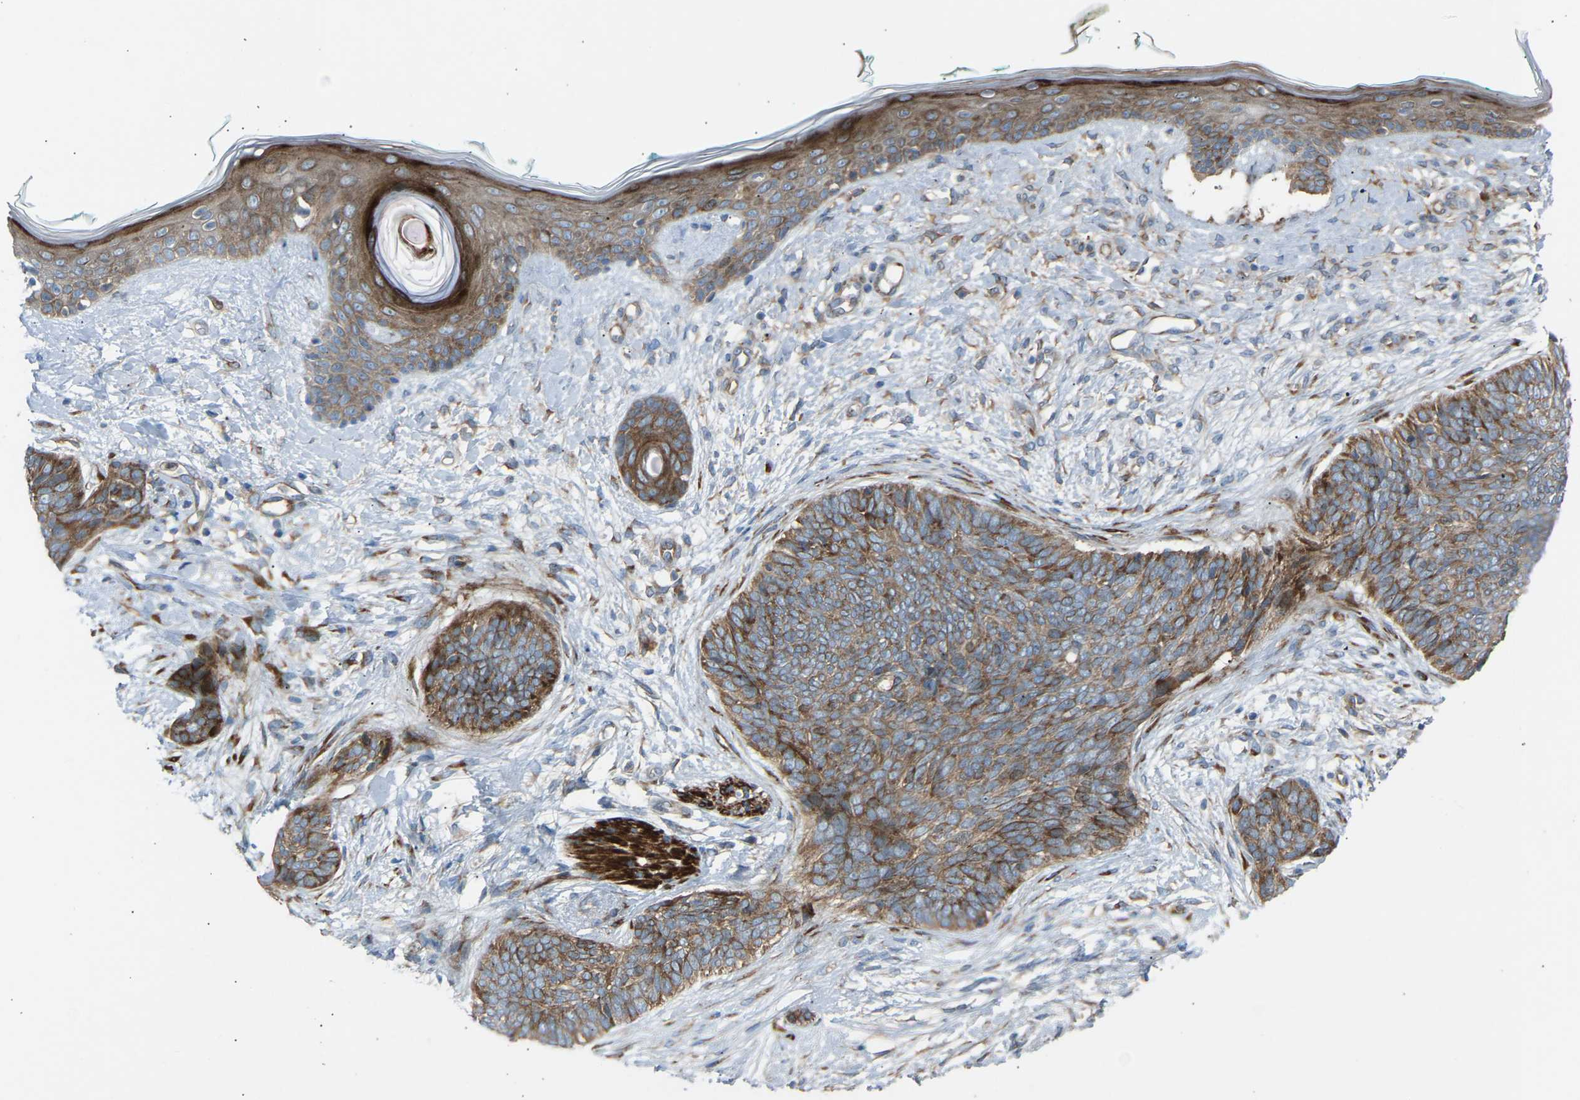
{"staining": {"intensity": "moderate", "quantity": ">75%", "location": "cytoplasmic/membranous"}, "tissue": "skin cancer", "cell_type": "Tumor cells", "image_type": "cancer", "snomed": [{"axis": "morphology", "description": "Basal cell carcinoma"}, {"axis": "topography", "description": "Skin"}], "caption": "Basal cell carcinoma (skin) was stained to show a protein in brown. There is medium levels of moderate cytoplasmic/membranous positivity in approximately >75% of tumor cells.", "gene": "VPS41", "patient": {"sex": "female", "age": 84}}